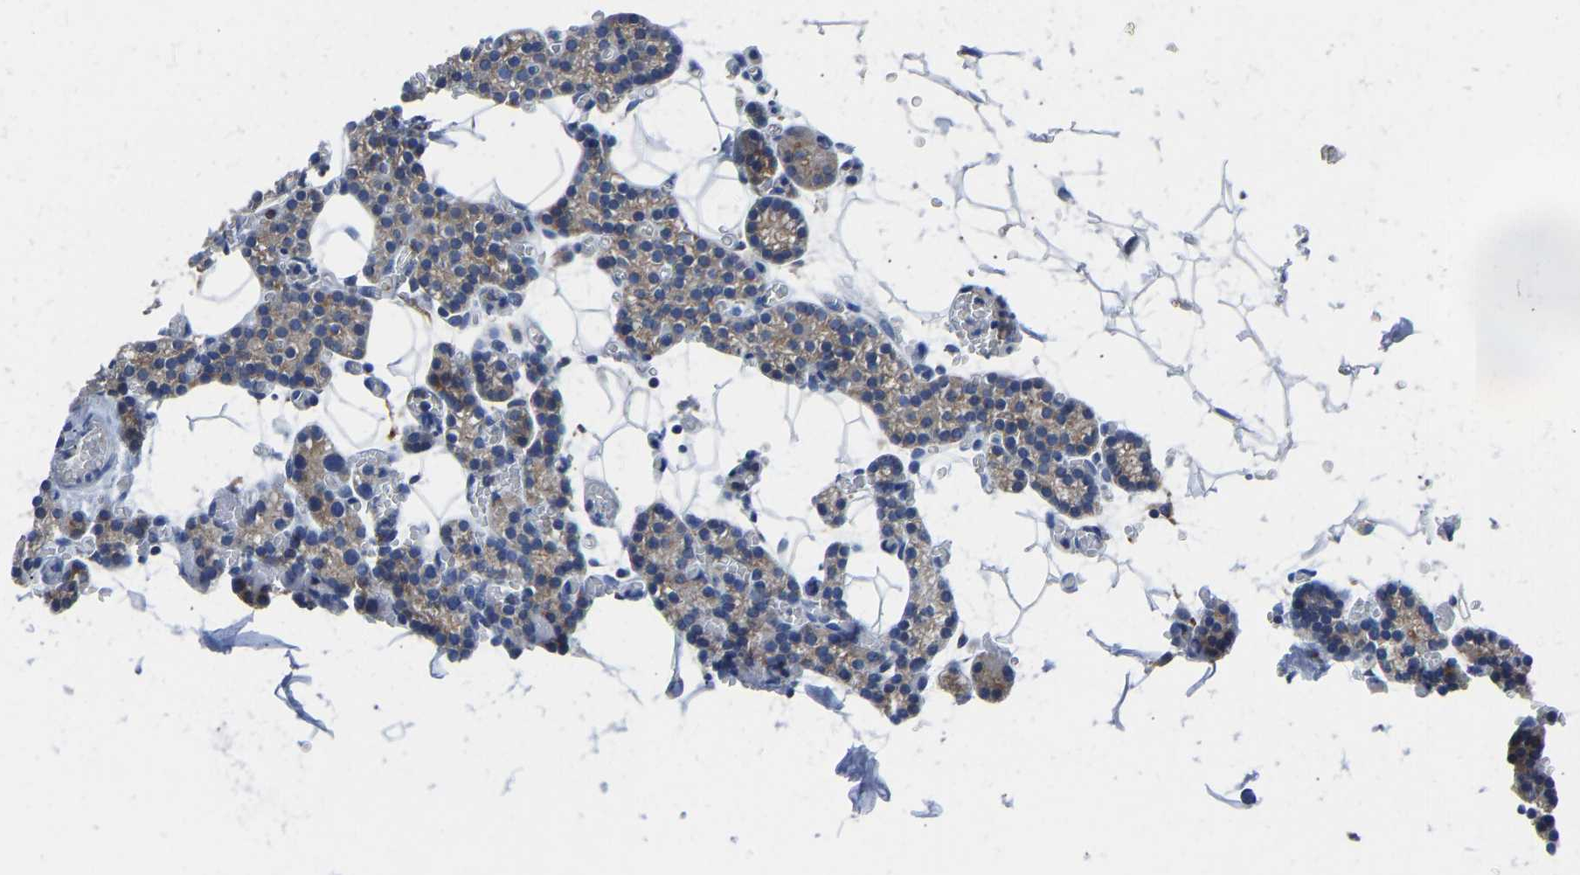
{"staining": {"intensity": "weak", "quantity": ">75%", "location": "cytoplasmic/membranous"}, "tissue": "parathyroid gland", "cell_type": "Glandular cells", "image_type": "normal", "snomed": [{"axis": "morphology", "description": "Normal tissue, NOS"}, {"axis": "morphology", "description": "Adenoma, NOS"}, {"axis": "topography", "description": "Parathyroid gland"}], "caption": "Weak cytoplasmic/membranous positivity is appreciated in approximately >75% of glandular cells in unremarkable parathyroid gland.", "gene": "ATP6V1E1", "patient": {"sex": "female", "age": 58}}